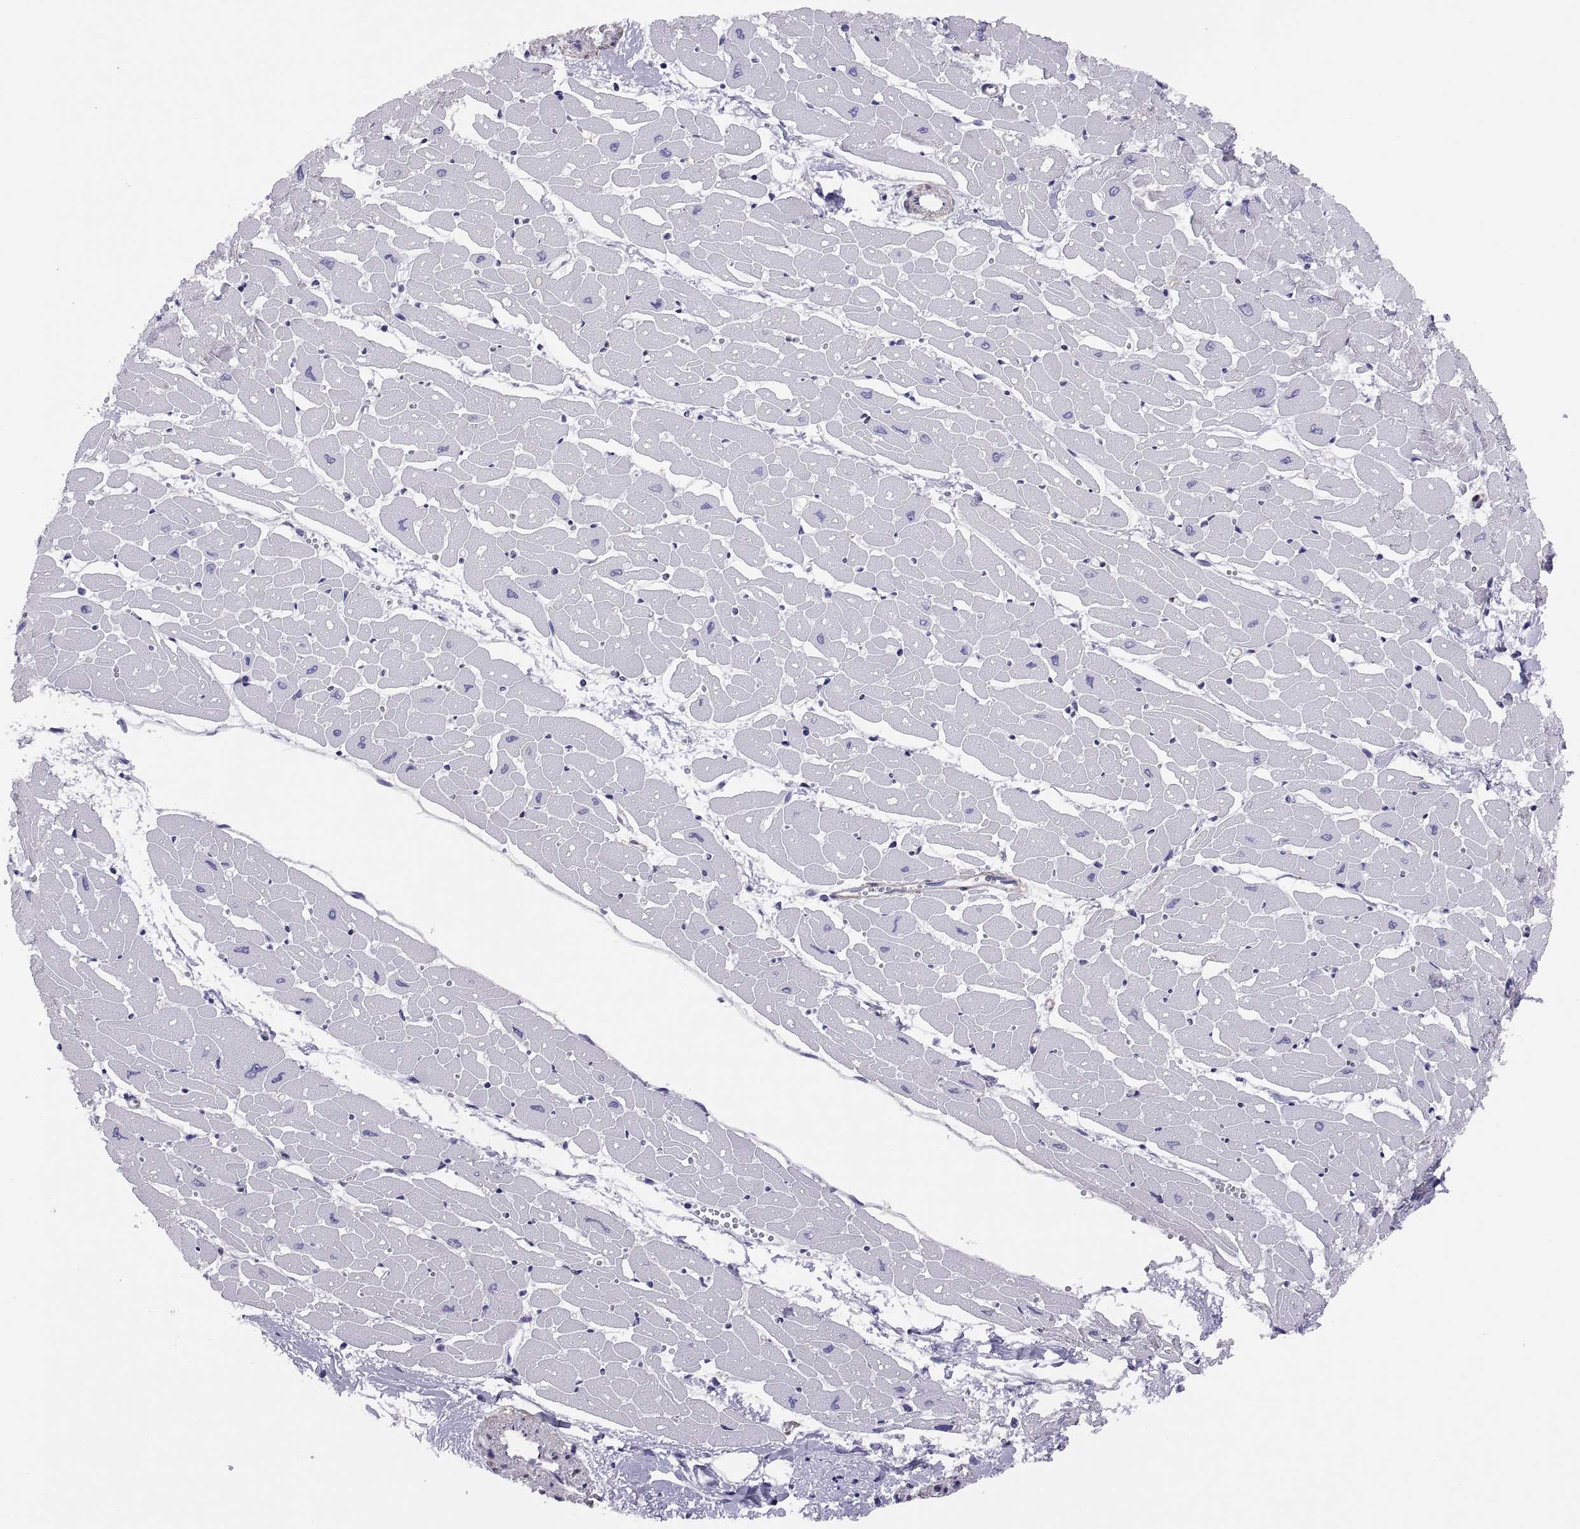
{"staining": {"intensity": "negative", "quantity": "none", "location": "none"}, "tissue": "heart muscle", "cell_type": "Cardiomyocytes", "image_type": "normal", "snomed": [{"axis": "morphology", "description": "Normal tissue, NOS"}, {"axis": "topography", "description": "Heart"}], "caption": "Normal heart muscle was stained to show a protein in brown. There is no significant expression in cardiomyocytes. (Brightfield microscopy of DAB immunohistochemistry at high magnification).", "gene": "STRC", "patient": {"sex": "male", "age": 57}}